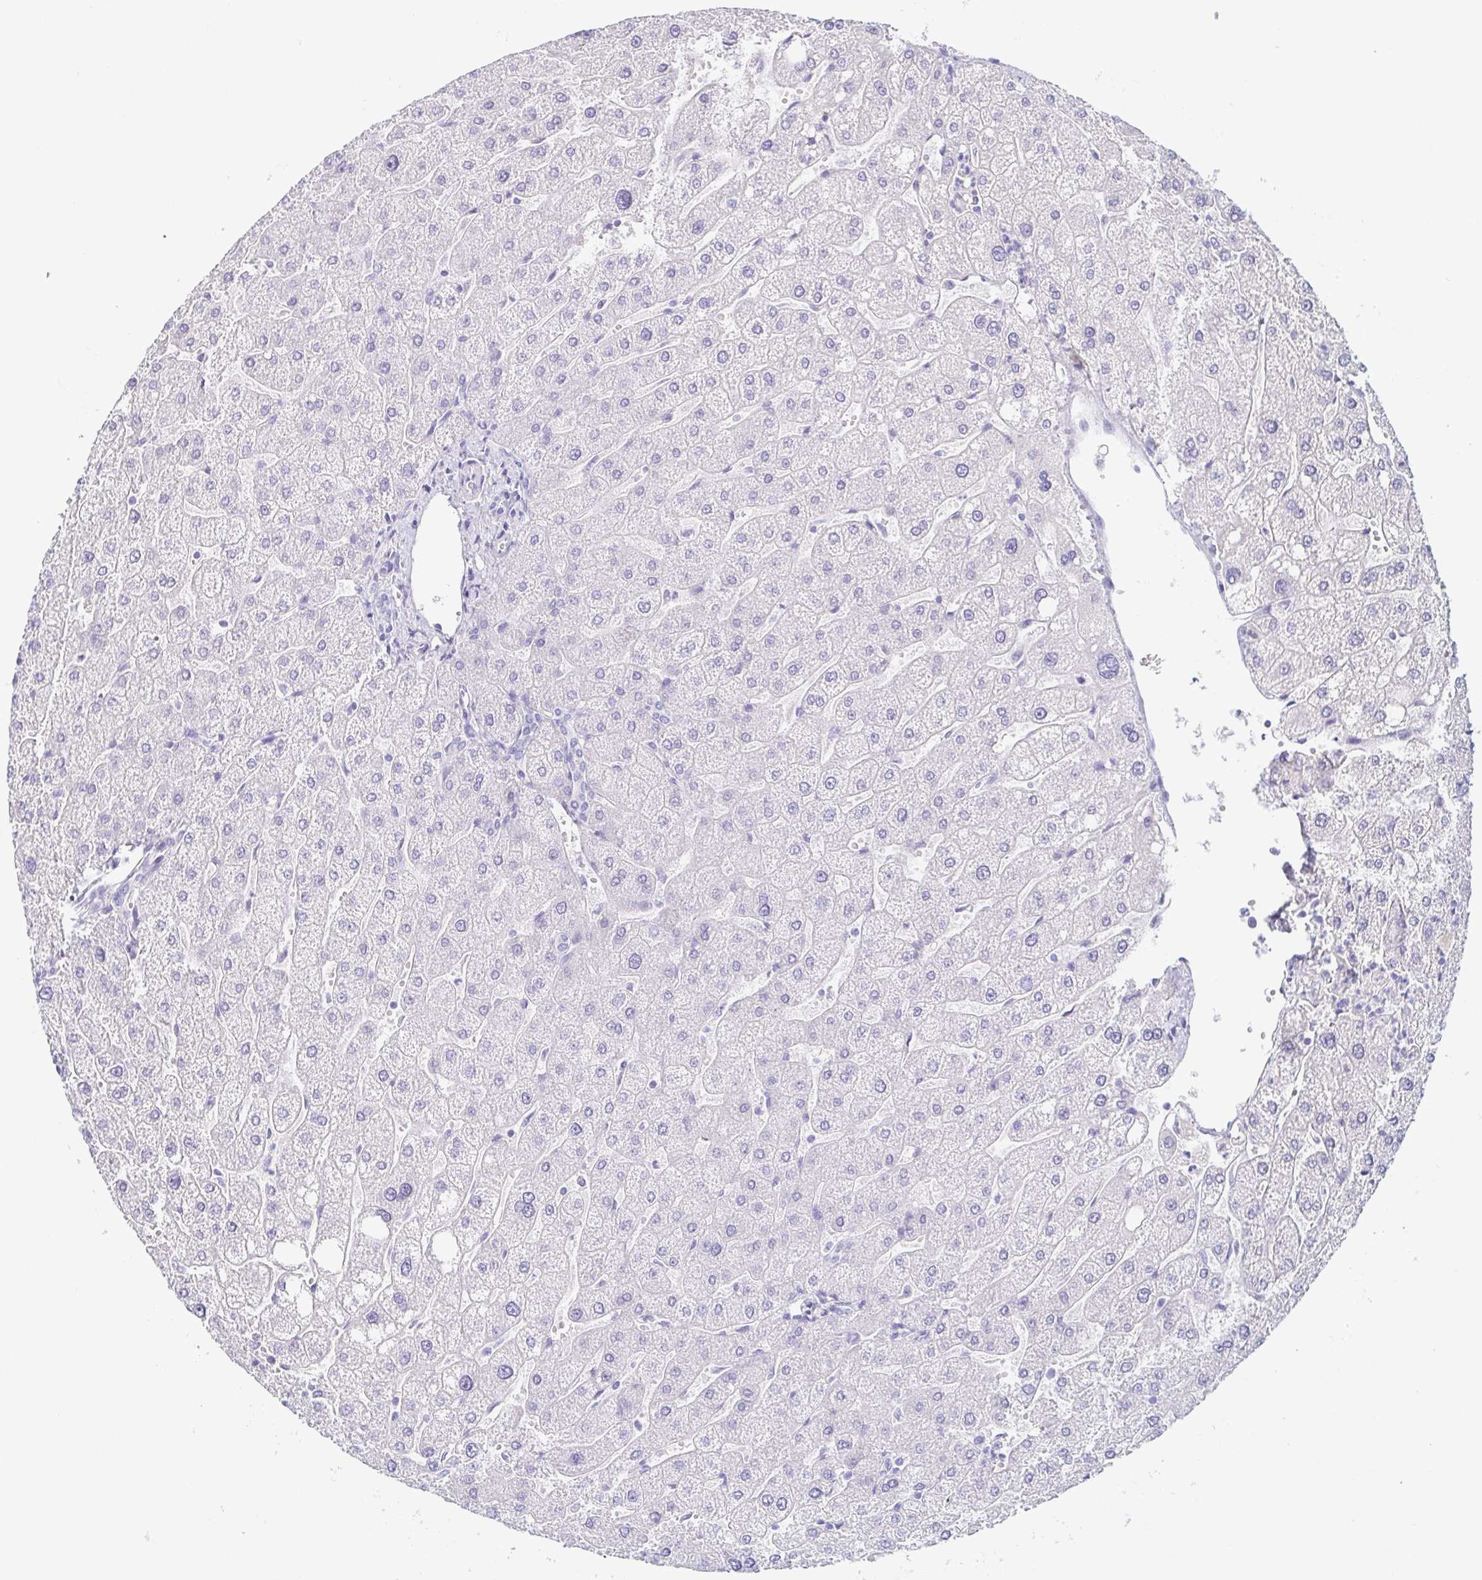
{"staining": {"intensity": "negative", "quantity": "none", "location": "none"}, "tissue": "liver", "cell_type": "Cholangiocytes", "image_type": "normal", "snomed": [{"axis": "morphology", "description": "Normal tissue, NOS"}, {"axis": "topography", "description": "Liver"}], "caption": "Liver was stained to show a protein in brown. There is no significant staining in cholangiocytes. (DAB IHC visualized using brightfield microscopy, high magnification).", "gene": "LDLRAD1", "patient": {"sex": "male", "age": 67}}